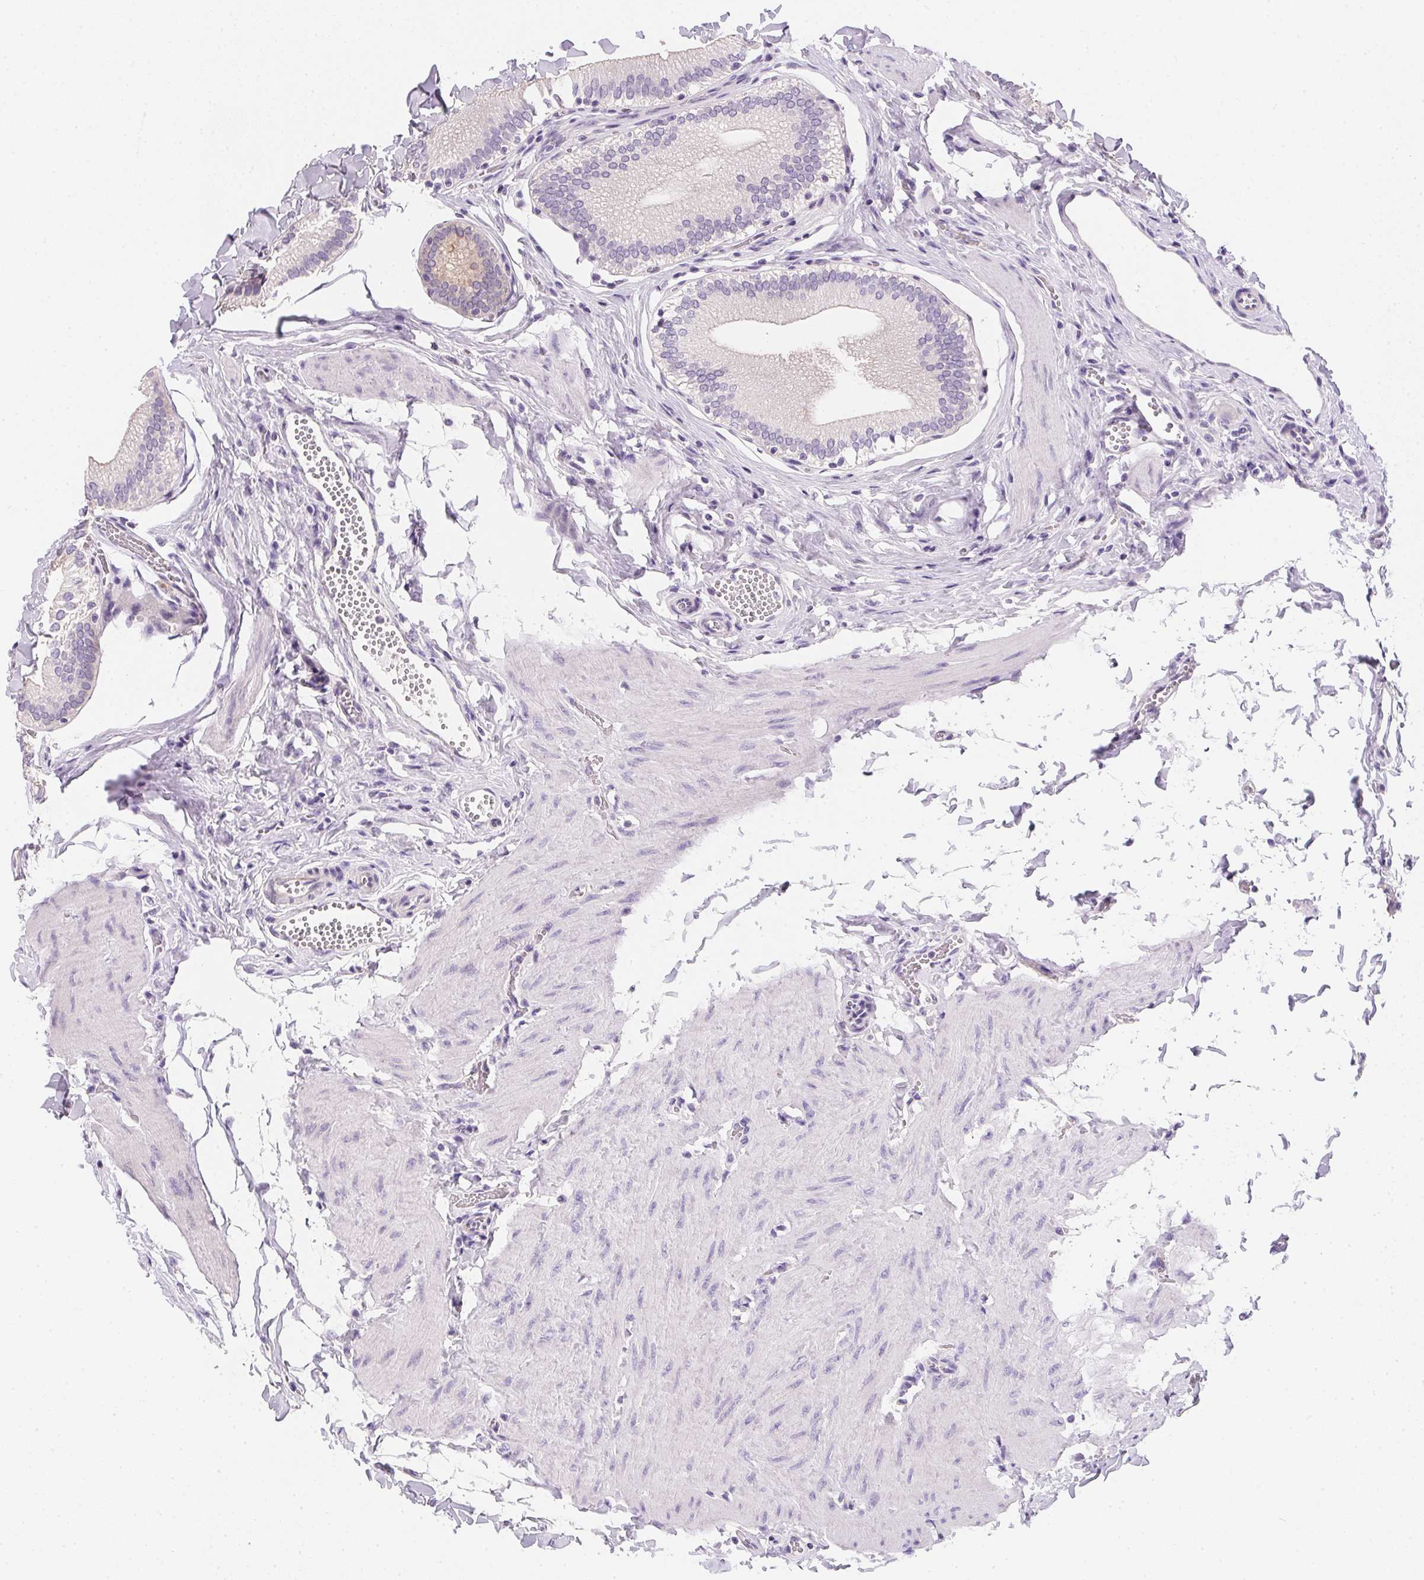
{"staining": {"intensity": "weak", "quantity": "<25%", "location": "cytoplasmic/membranous"}, "tissue": "gallbladder", "cell_type": "Glandular cells", "image_type": "normal", "snomed": [{"axis": "morphology", "description": "Normal tissue, NOS"}, {"axis": "topography", "description": "Gallbladder"}, {"axis": "topography", "description": "Peripheral nerve tissue"}], "caption": "A histopathology image of human gallbladder is negative for staining in glandular cells.", "gene": "AQP5", "patient": {"sex": "male", "age": 17}}